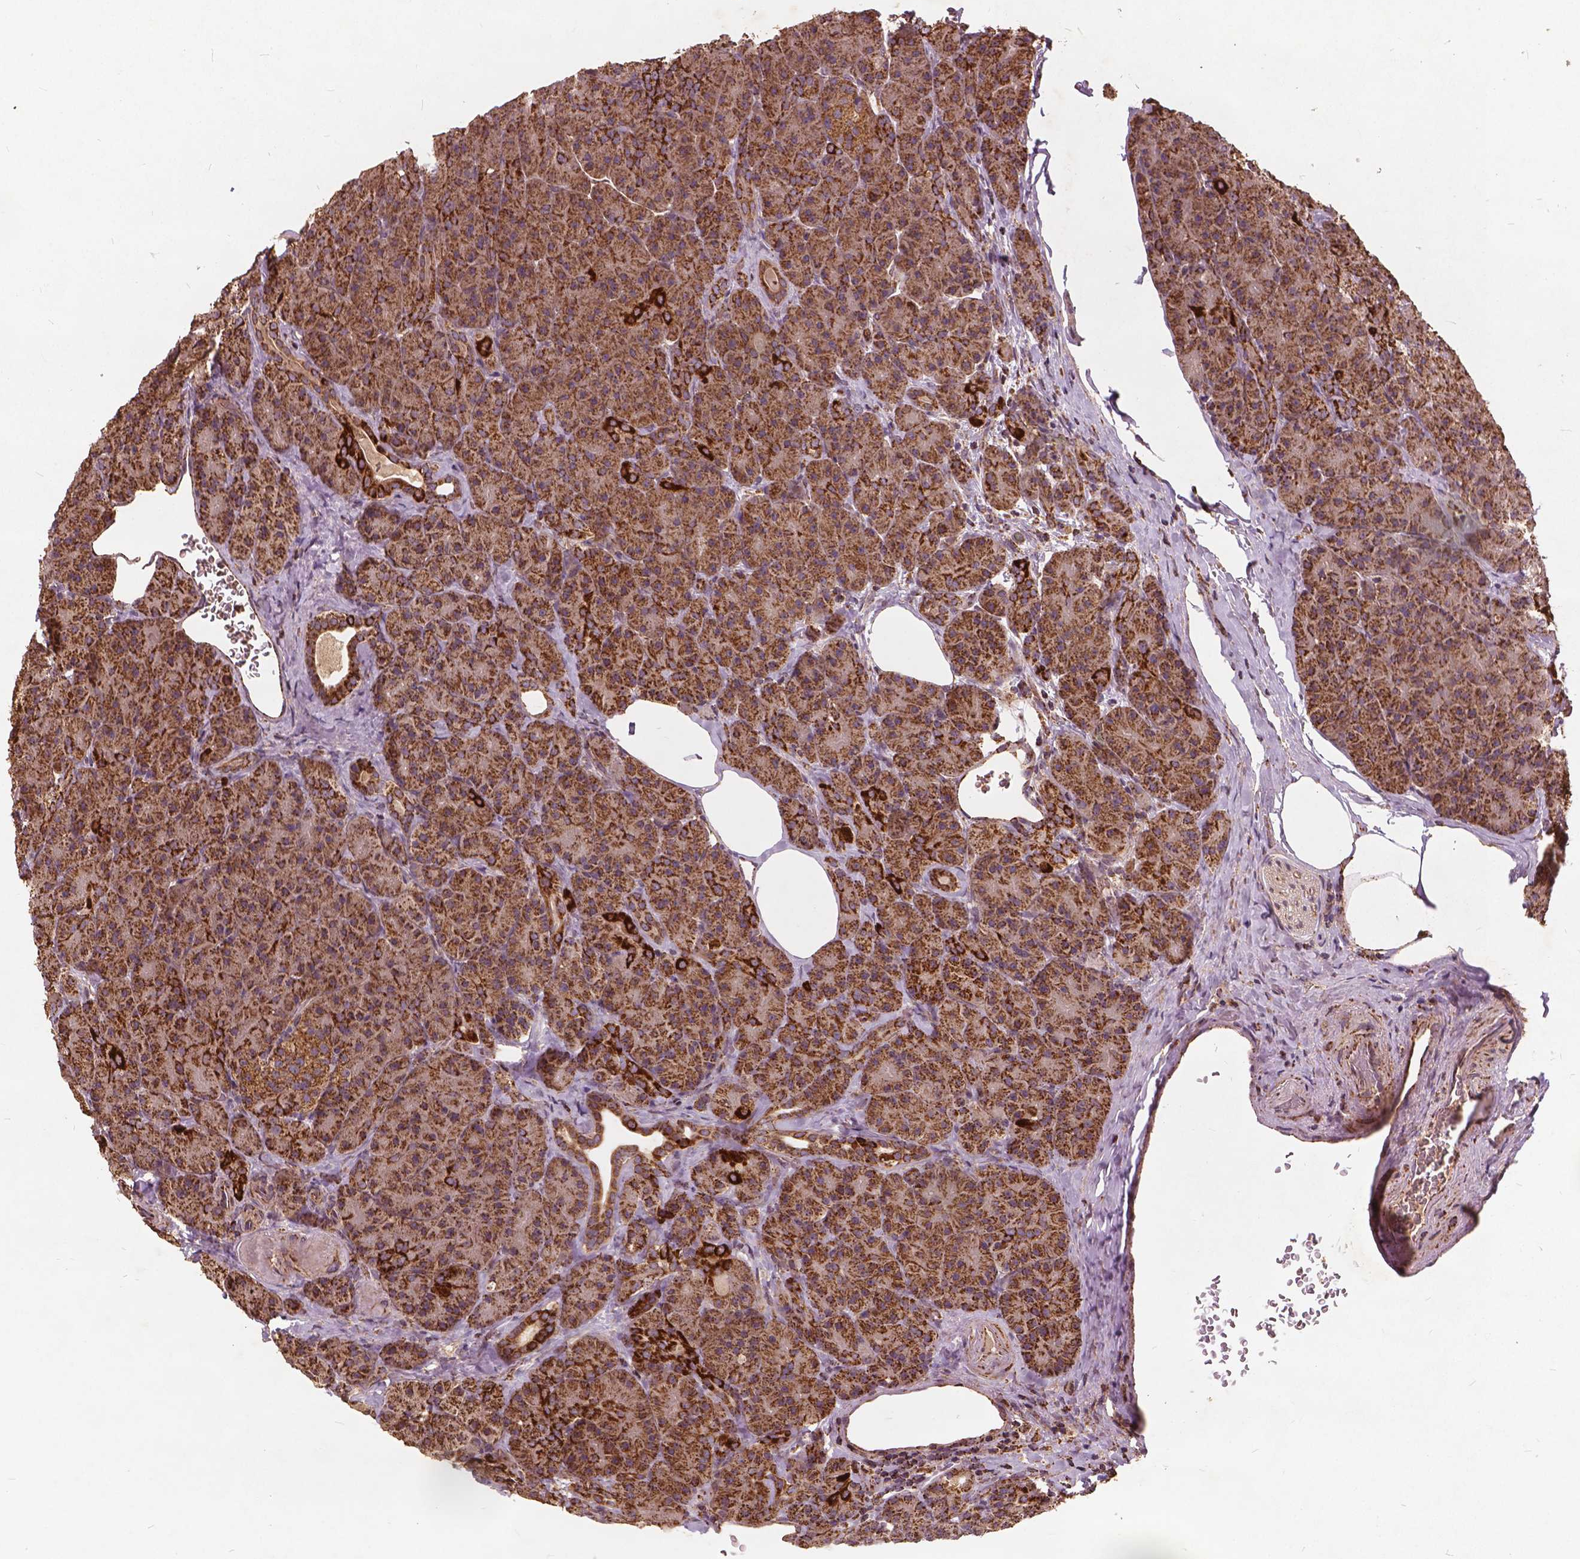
{"staining": {"intensity": "strong", "quantity": ">75%", "location": "cytoplasmic/membranous"}, "tissue": "pancreas", "cell_type": "Exocrine glandular cells", "image_type": "normal", "snomed": [{"axis": "morphology", "description": "Normal tissue, NOS"}, {"axis": "topography", "description": "Pancreas"}], "caption": "Strong cytoplasmic/membranous protein expression is identified in about >75% of exocrine glandular cells in pancreas.", "gene": "UBXN2A", "patient": {"sex": "male", "age": 57}}